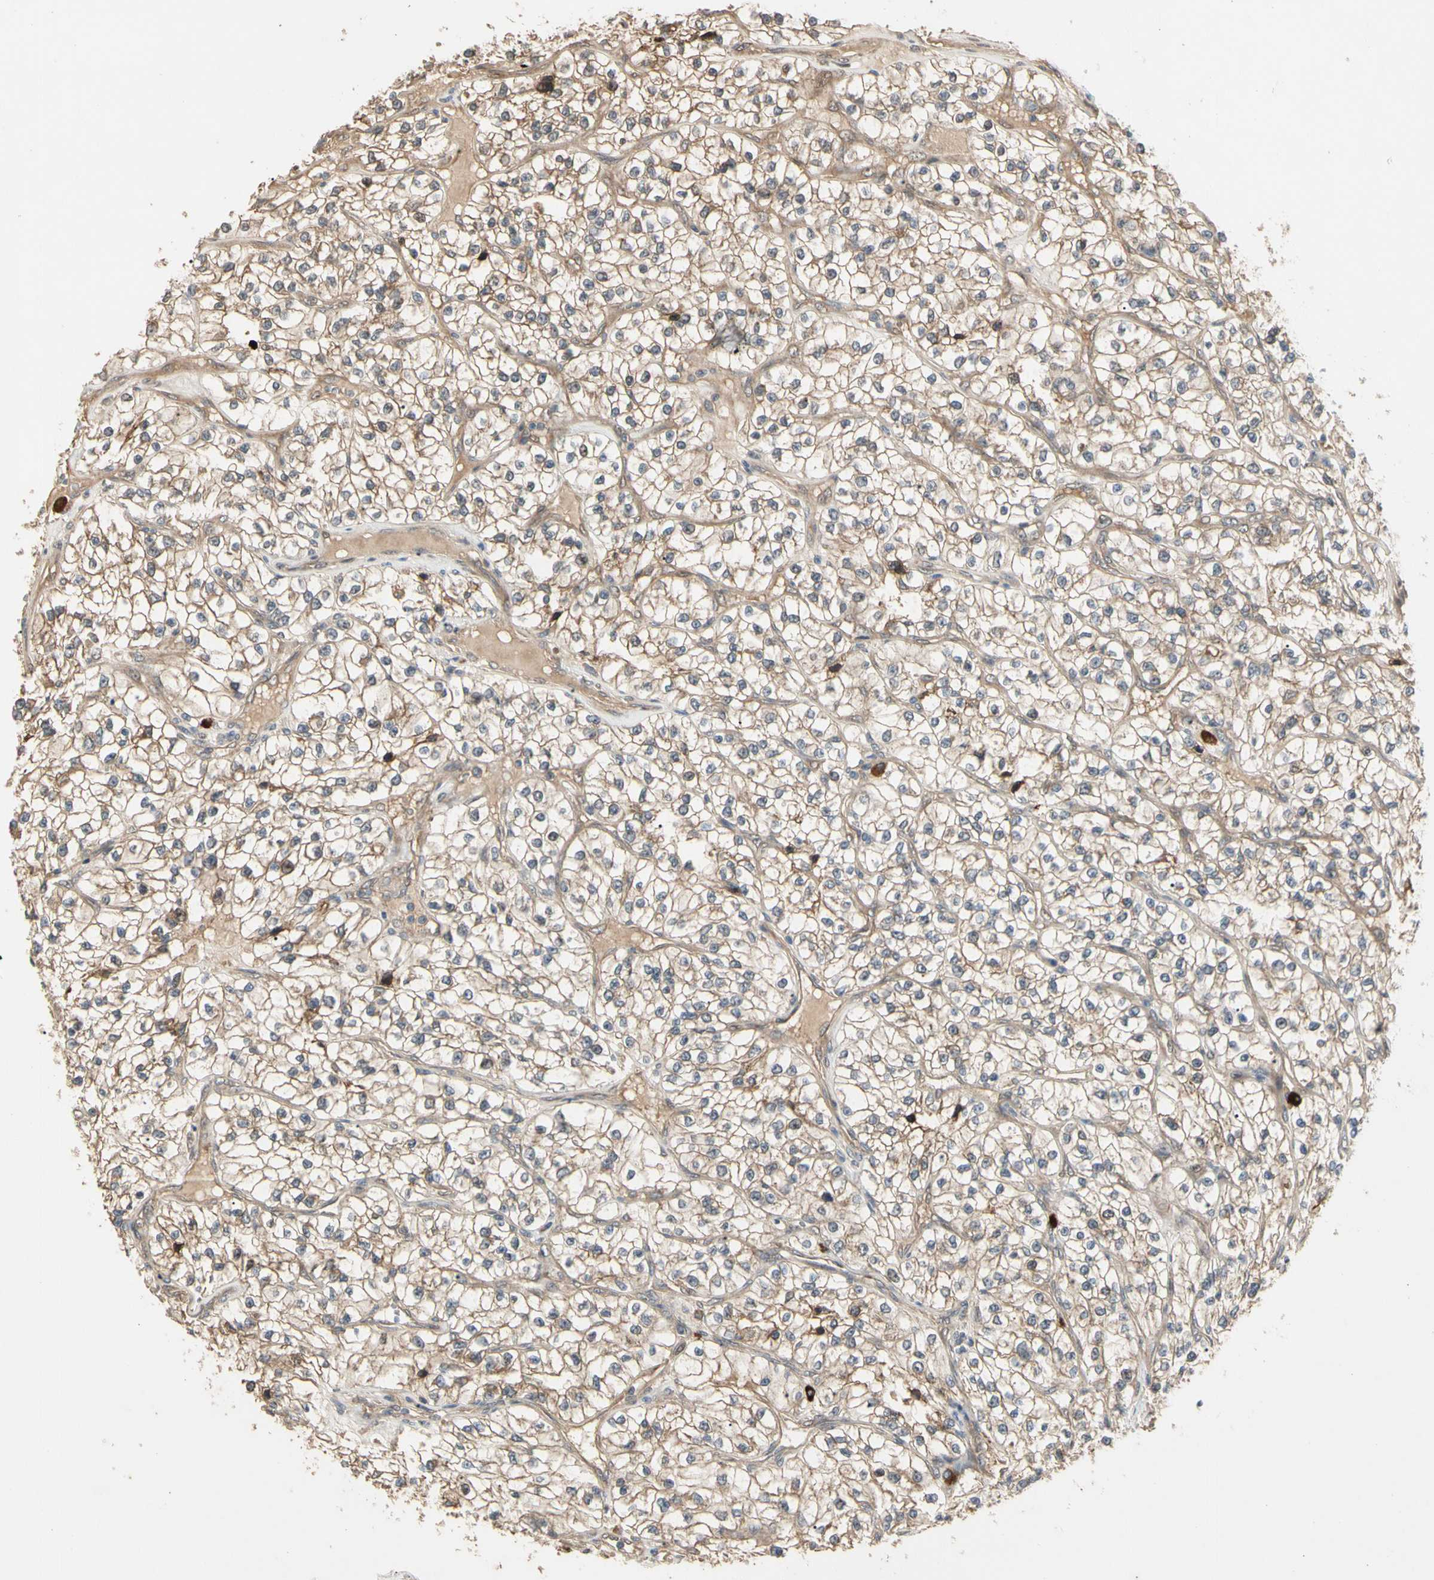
{"staining": {"intensity": "weak", "quantity": ">75%", "location": "cytoplasmic/membranous"}, "tissue": "renal cancer", "cell_type": "Tumor cells", "image_type": "cancer", "snomed": [{"axis": "morphology", "description": "Adenocarcinoma, NOS"}, {"axis": "topography", "description": "Kidney"}], "caption": "This histopathology image shows IHC staining of human renal cancer (adenocarcinoma), with low weak cytoplasmic/membranous expression in approximately >75% of tumor cells.", "gene": "ATG4C", "patient": {"sex": "female", "age": 57}}